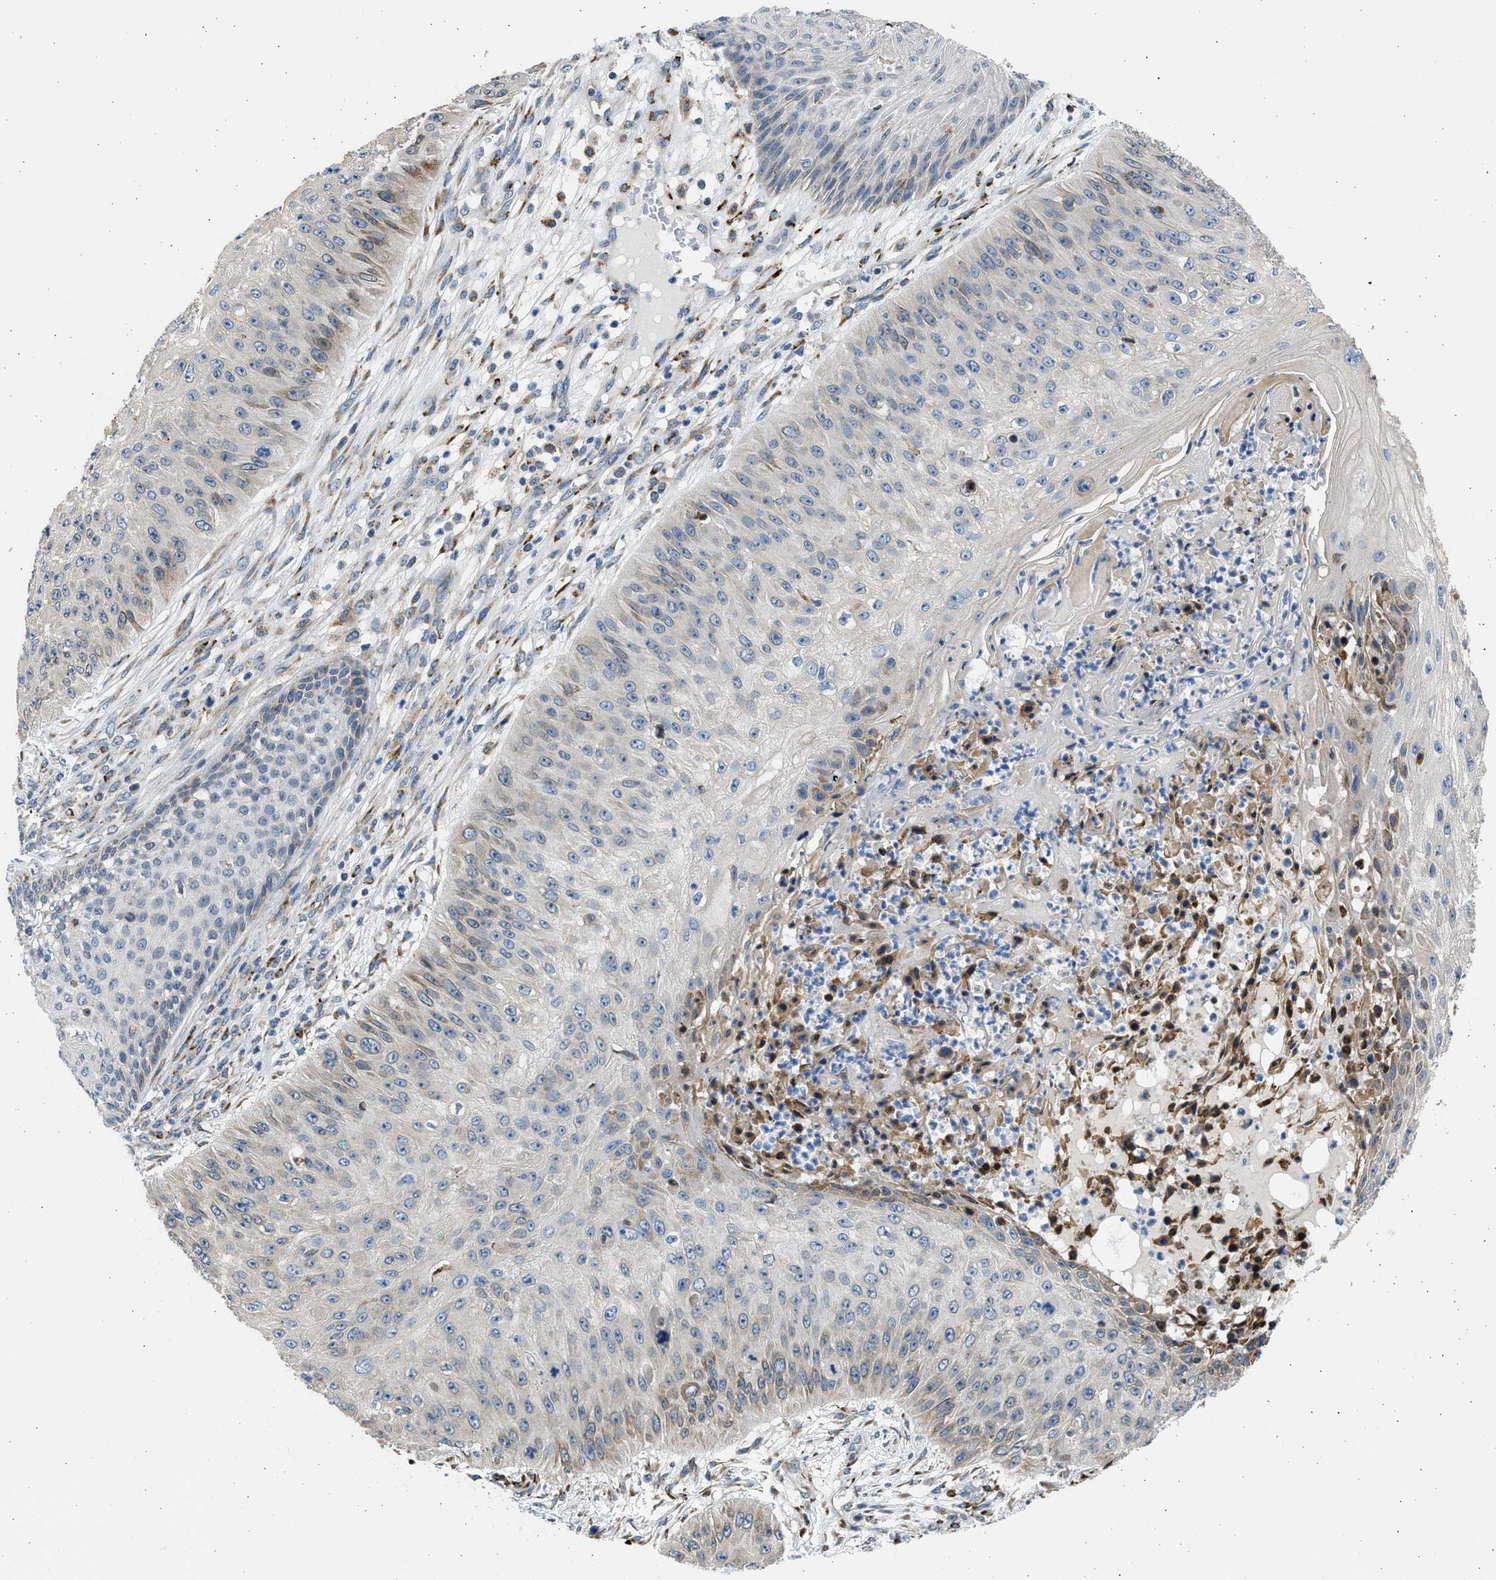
{"staining": {"intensity": "weak", "quantity": "<25%", "location": "cytoplasmic/membranous"}, "tissue": "skin cancer", "cell_type": "Tumor cells", "image_type": "cancer", "snomed": [{"axis": "morphology", "description": "Squamous cell carcinoma, NOS"}, {"axis": "topography", "description": "Skin"}], "caption": "Protein analysis of skin cancer exhibits no significant positivity in tumor cells.", "gene": "PLD2", "patient": {"sex": "female", "age": 80}}